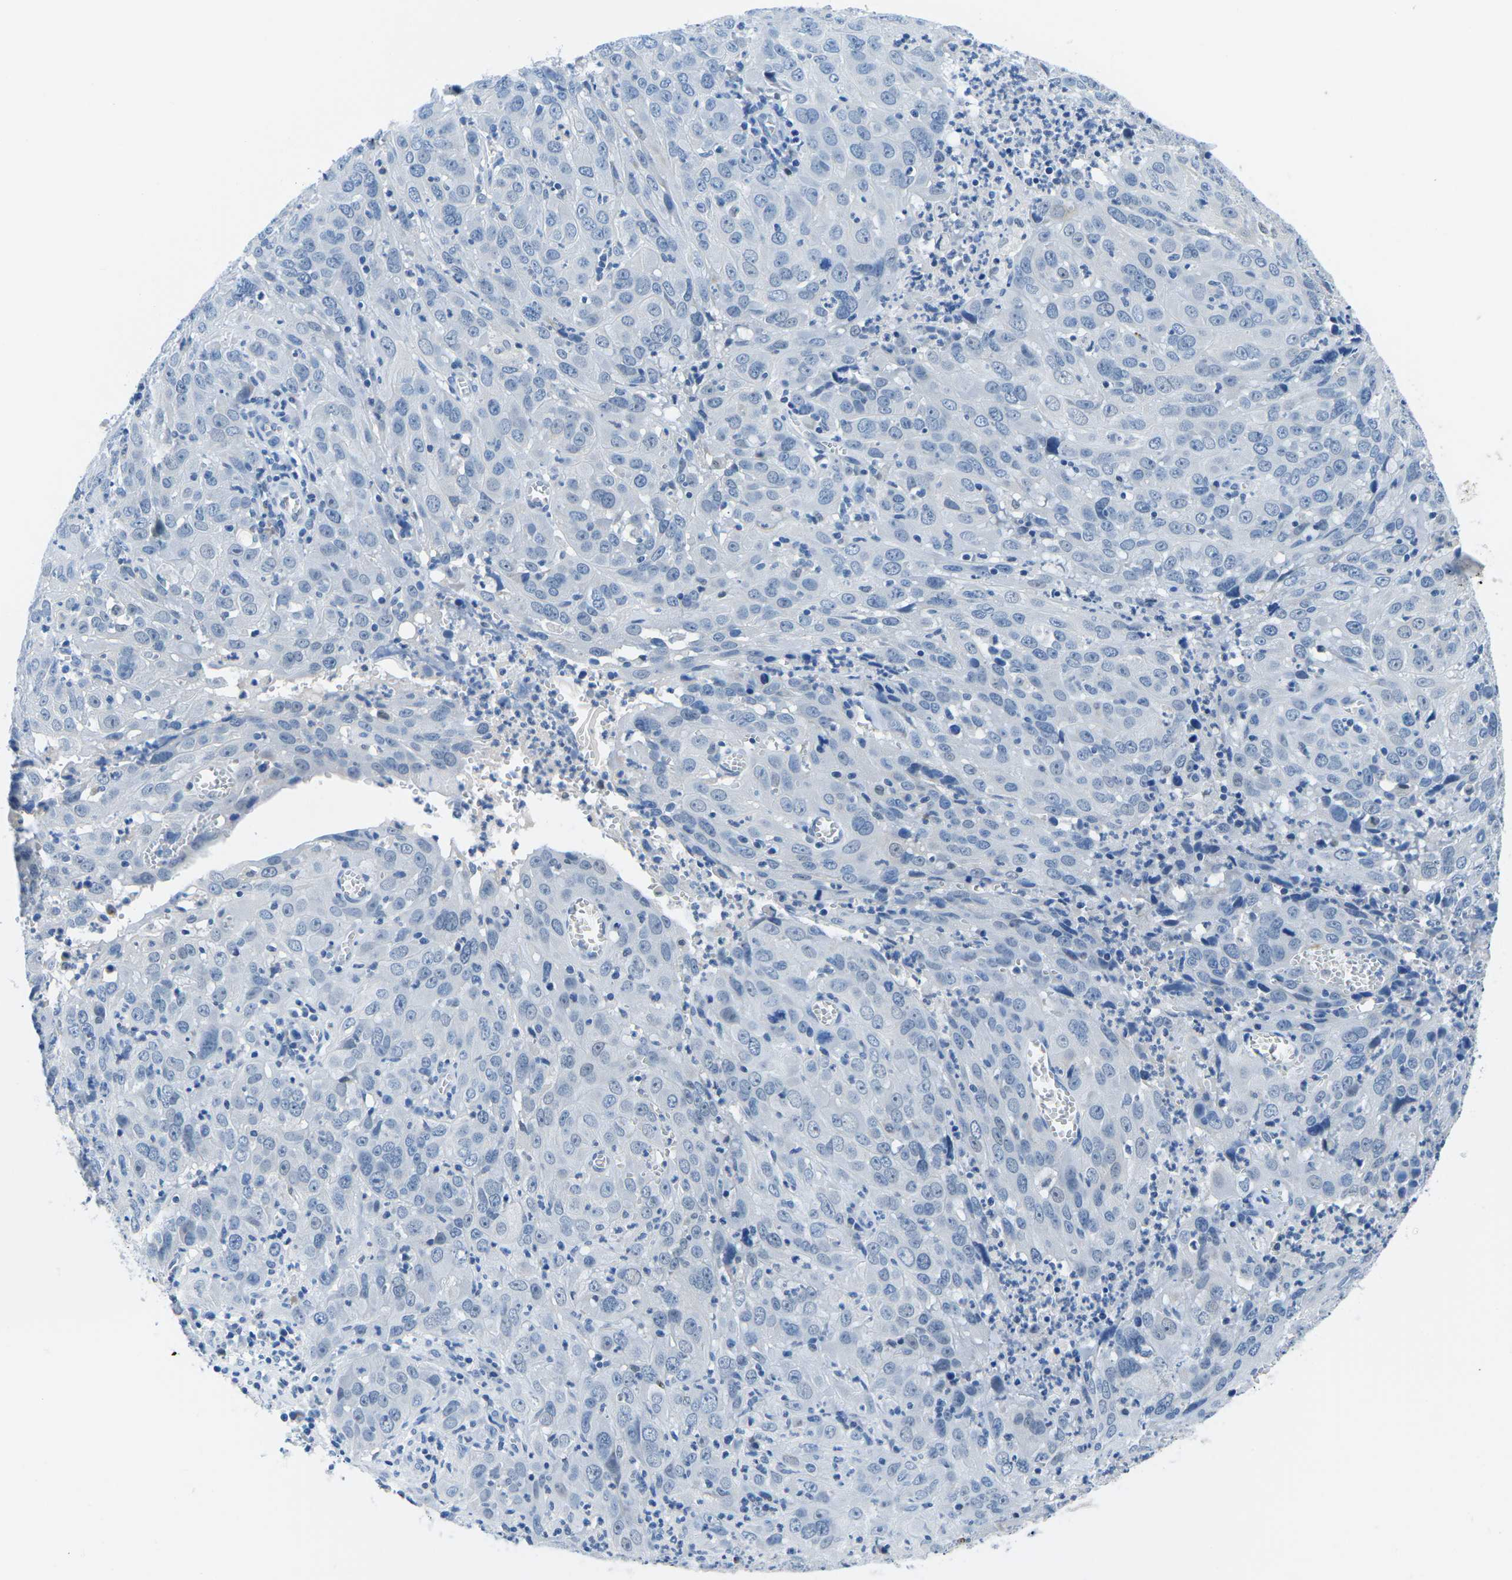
{"staining": {"intensity": "negative", "quantity": "none", "location": "none"}, "tissue": "cervical cancer", "cell_type": "Tumor cells", "image_type": "cancer", "snomed": [{"axis": "morphology", "description": "Squamous cell carcinoma, NOS"}, {"axis": "topography", "description": "Cervix"}], "caption": "Protein analysis of squamous cell carcinoma (cervical) displays no significant positivity in tumor cells.", "gene": "TM6SF1", "patient": {"sex": "female", "age": 32}}